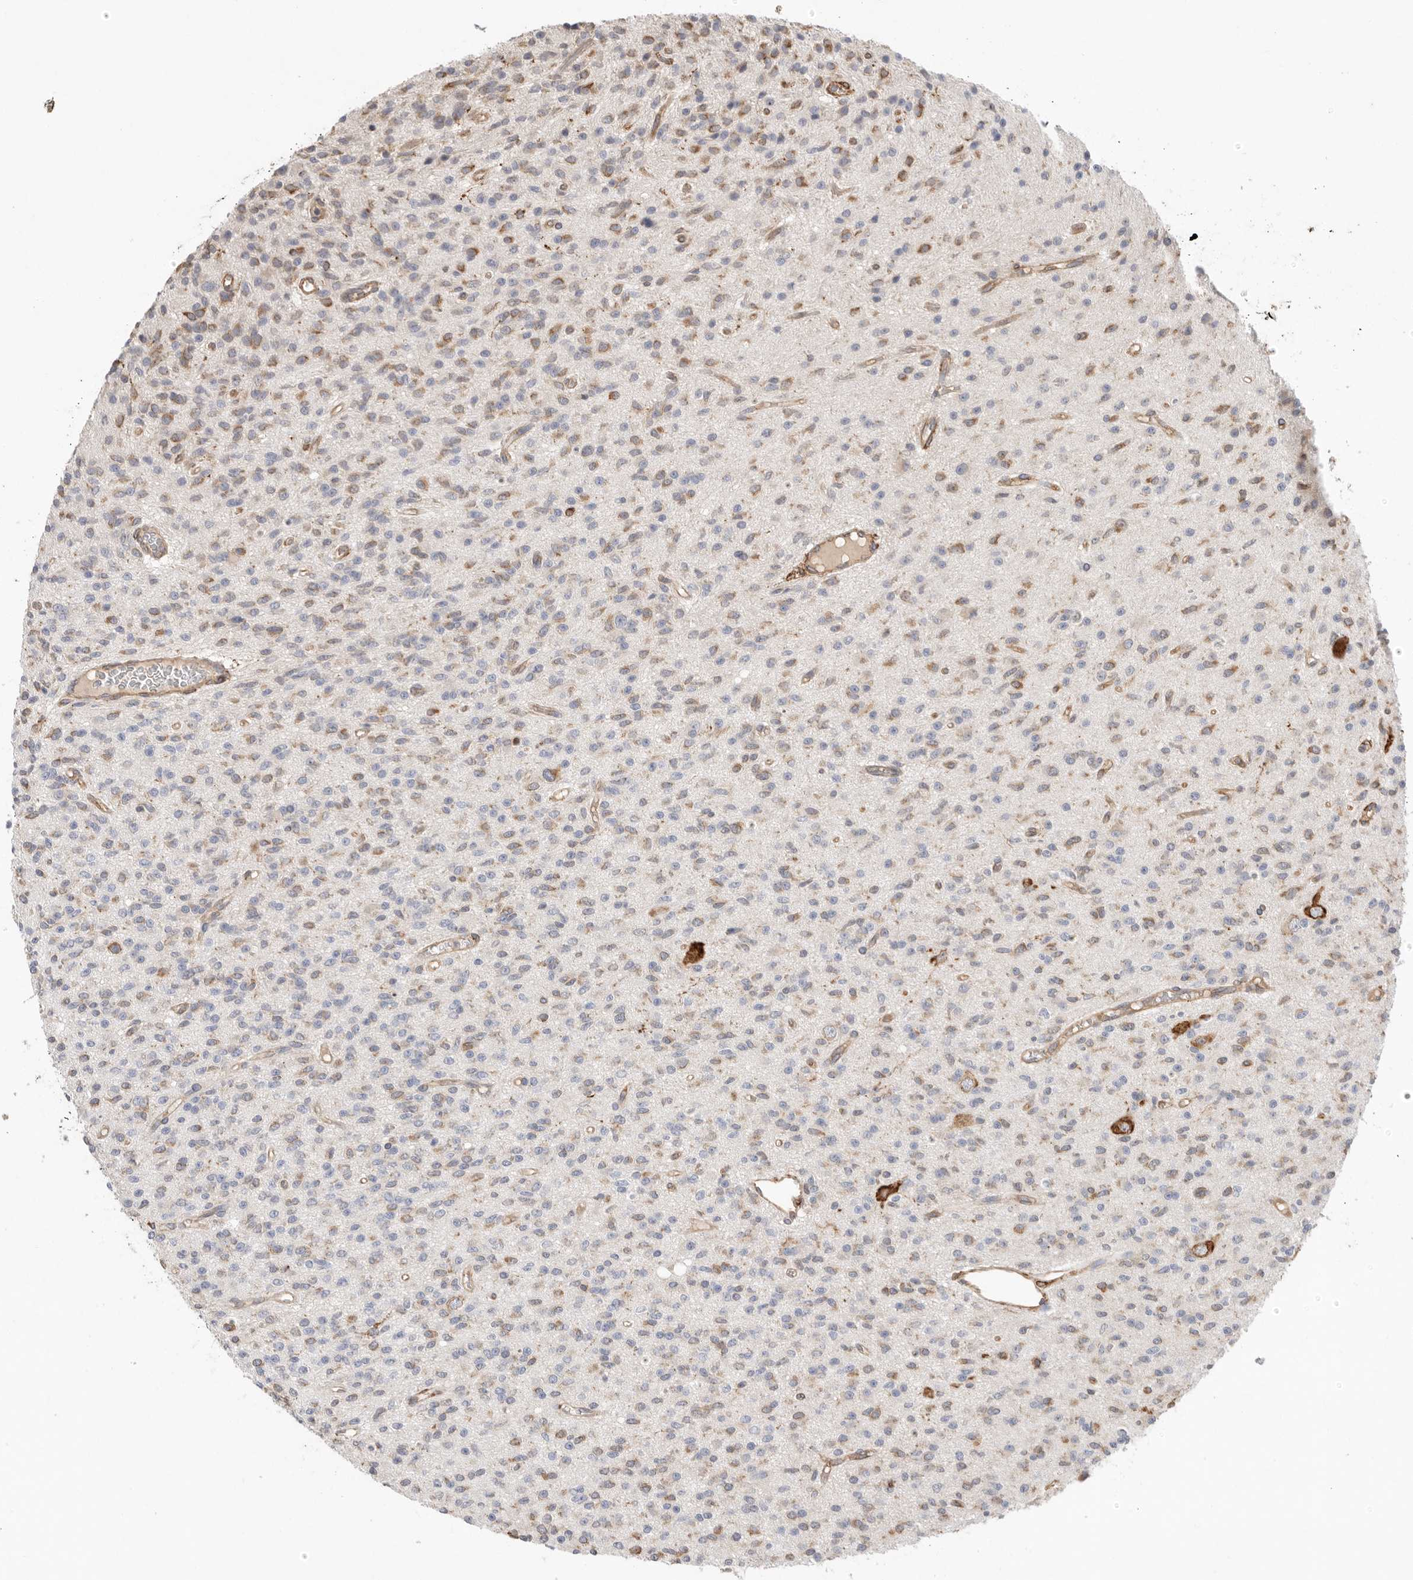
{"staining": {"intensity": "moderate", "quantity": "25%-75%", "location": "cytoplasmic/membranous"}, "tissue": "glioma", "cell_type": "Tumor cells", "image_type": "cancer", "snomed": [{"axis": "morphology", "description": "Glioma, malignant, High grade"}, {"axis": "topography", "description": "Brain"}], "caption": "A medium amount of moderate cytoplasmic/membranous expression is seen in about 25%-75% of tumor cells in high-grade glioma (malignant) tissue.", "gene": "BLOC1S5", "patient": {"sex": "male", "age": 34}}